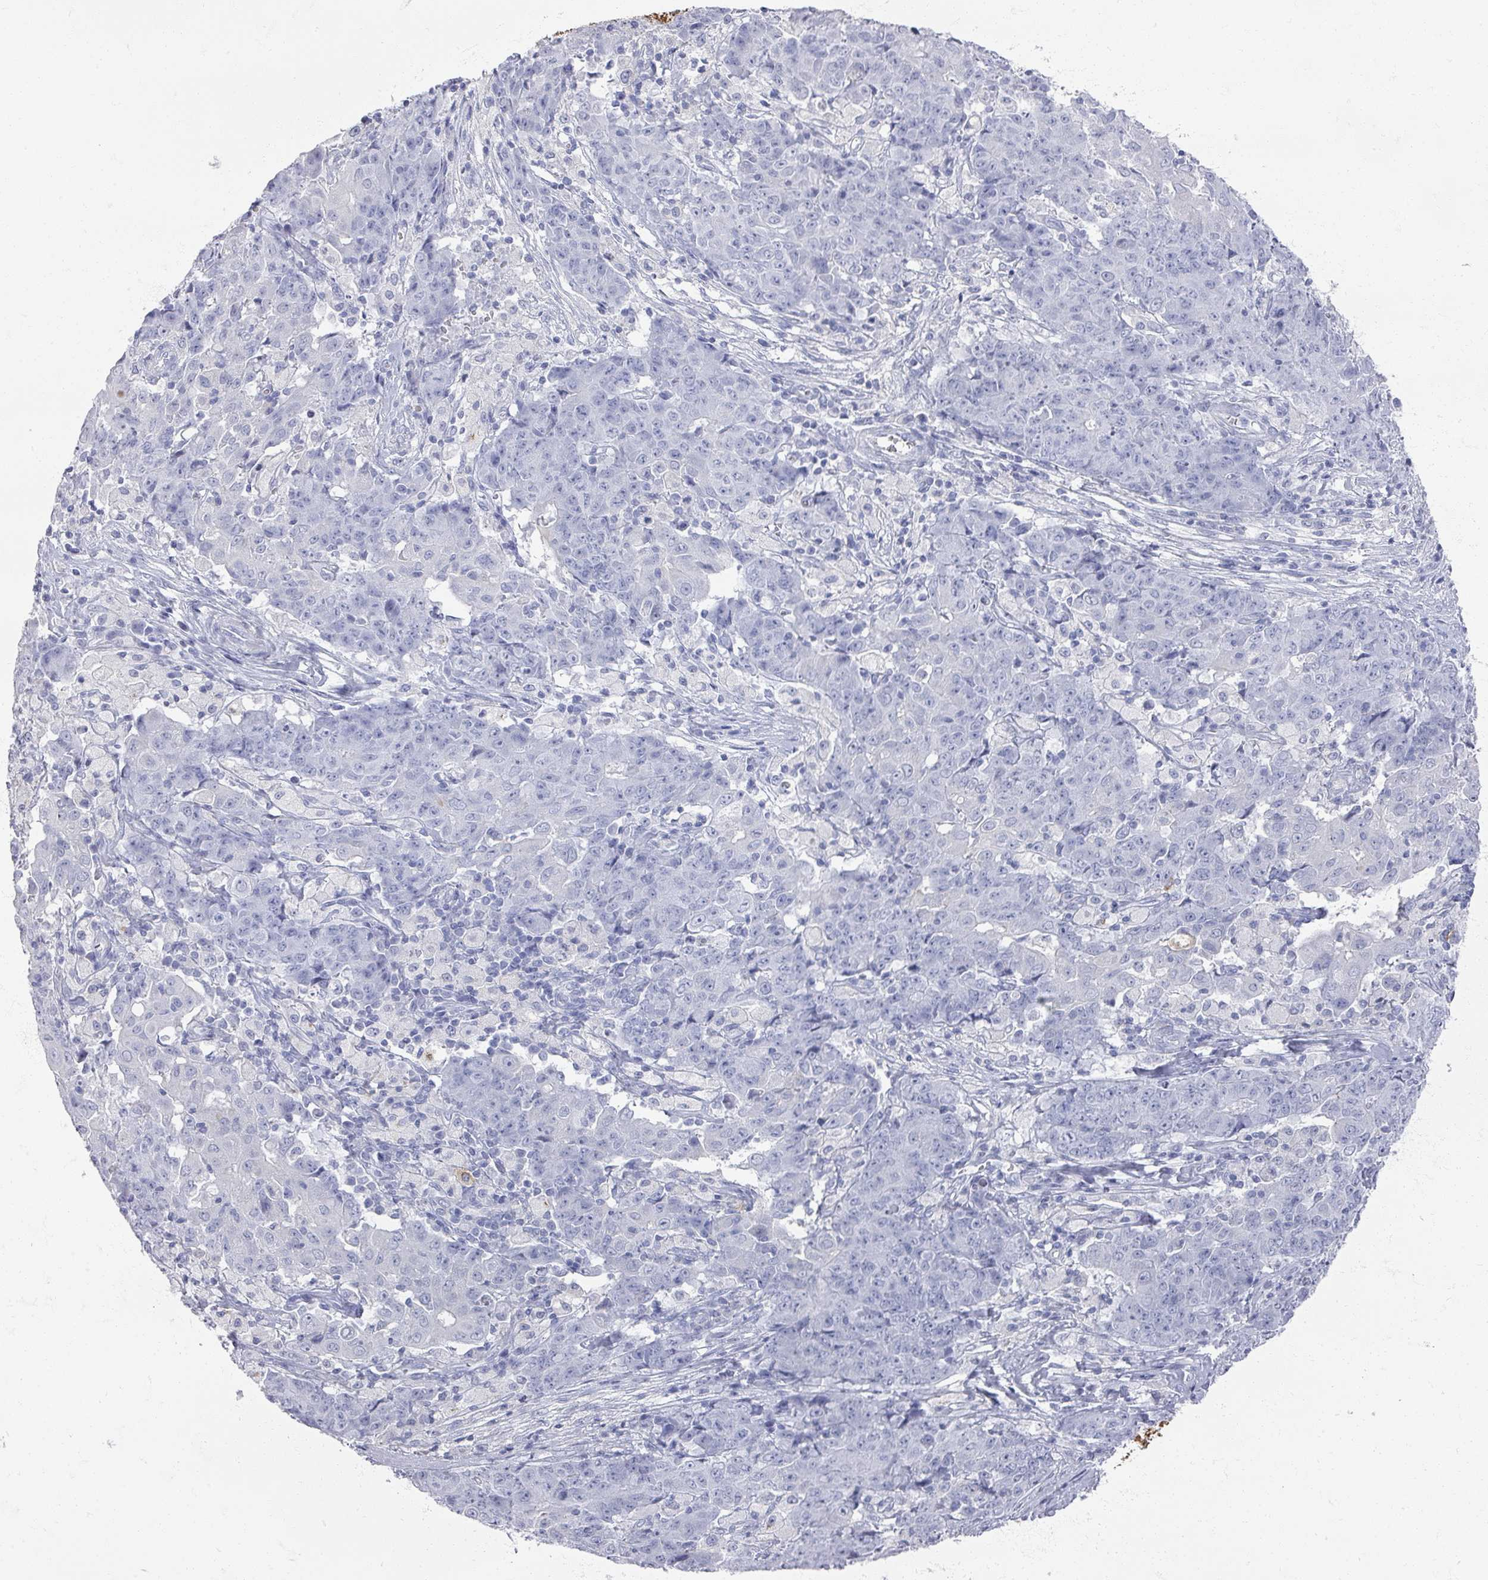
{"staining": {"intensity": "negative", "quantity": "none", "location": "none"}, "tissue": "ovarian cancer", "cell_type": "Tumor cells", "image_type": "cancer", "snomed": [{"axis": "morphology", "description": "Carcinoma, endometroid"}, {"axis": "topography", "description": "Ovary"}], "caption": "There is no significant positivity in tumor cells of ovarian endometroid carcinoma.", "gene": "OMG", "patient": {"sex": "female", "age": 42}}